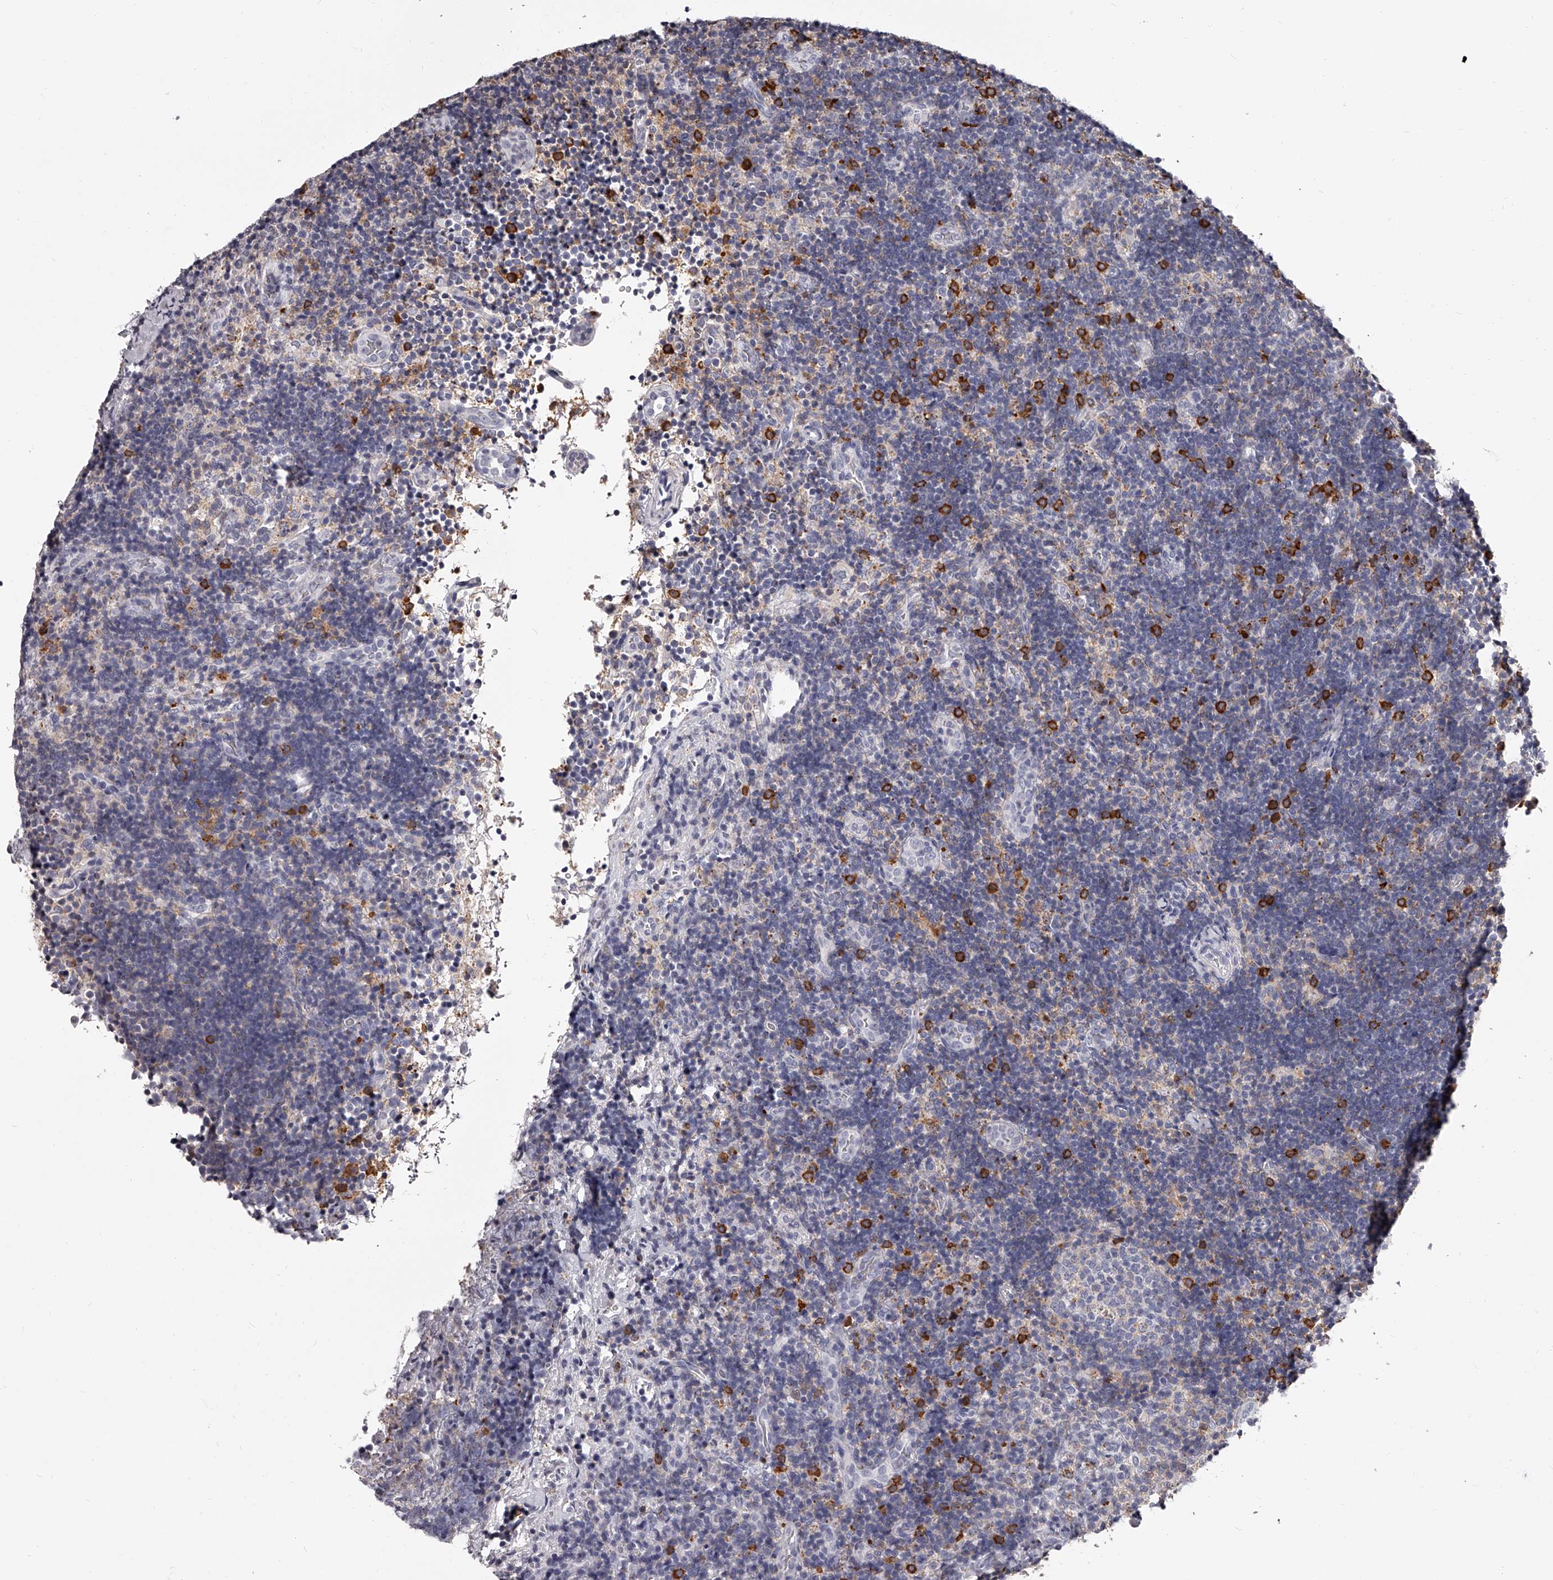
{"staining": {"intensity": "negative", "quantity": "none", "location": "none"}, "tissue": "lymph node", "cell_type": "Germinal center cells", "image_type": "normal", "snomed": [{"axis": "morphology", "description": "Normal tissue, NOS"}, {"axis": "topography", "description": "Lymph node"}], "caption": "IHC photomicrograph of benign lymph node stained for a protein (brown), which demonstrates no positivity in germinal center cells.", "gene": "PACSIN1", "patient": {"sex": "female", "age": 22}}